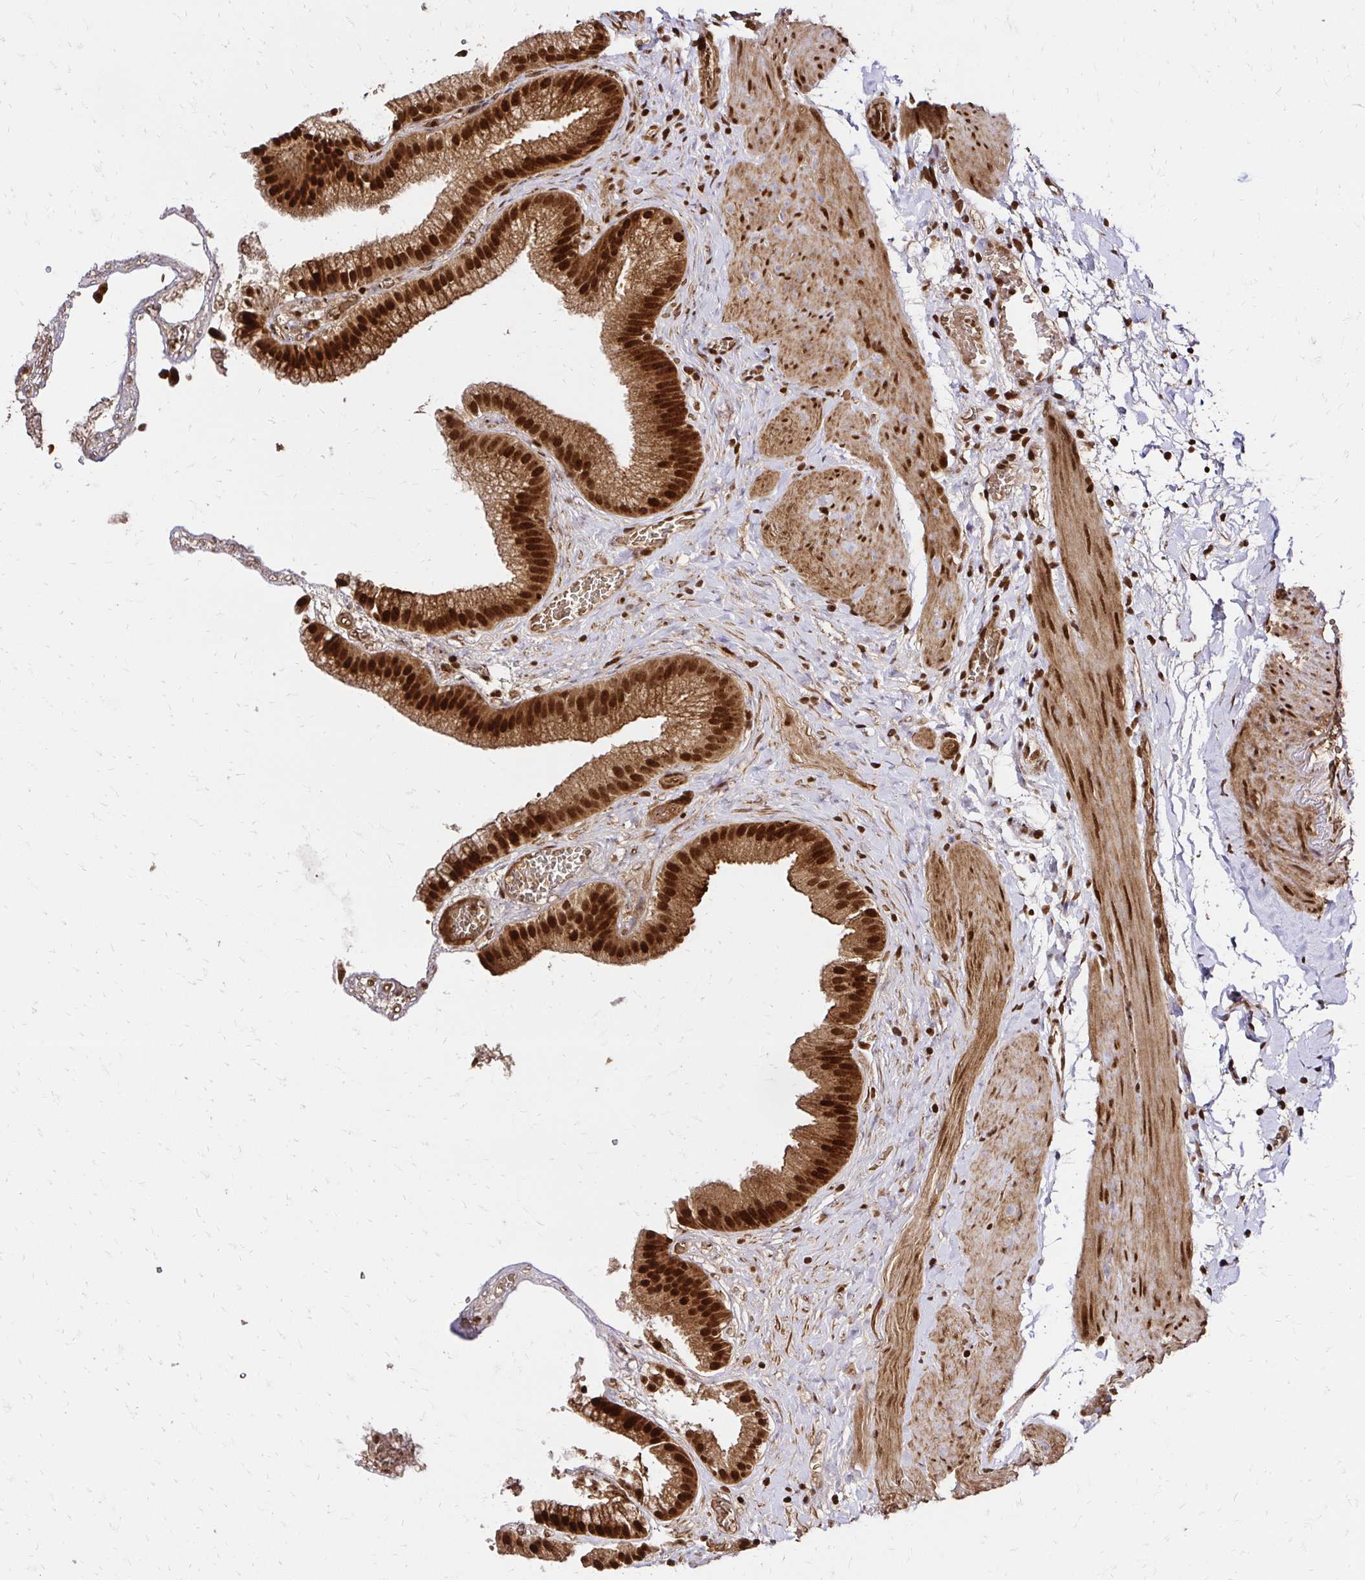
{"staining": {"intensity": "strong", "quantity": ">75%", "location": "cytoplasmic/membranous,nuclear"}, "tissue": "gallbladder", "cell_type": "Glandular cells", "image_type": "normal", "snomed": [{"axis": "morphology", "description": "Normal tissue, NOS"}, {"axis": "topography", "description": "Gallbladder"}], "caption": "A high amount of strong cytoplasmic/membranous,nuclear positivity is appreciated in approximately >75% of glandular cells in normal gallbladder. Using DAB (brown) and hematoxylin (blue) stains, captured at high magnification using brightfield microscopy.", "gene": "GLYR1", "patient": {"sex": "female", "age": 63}}